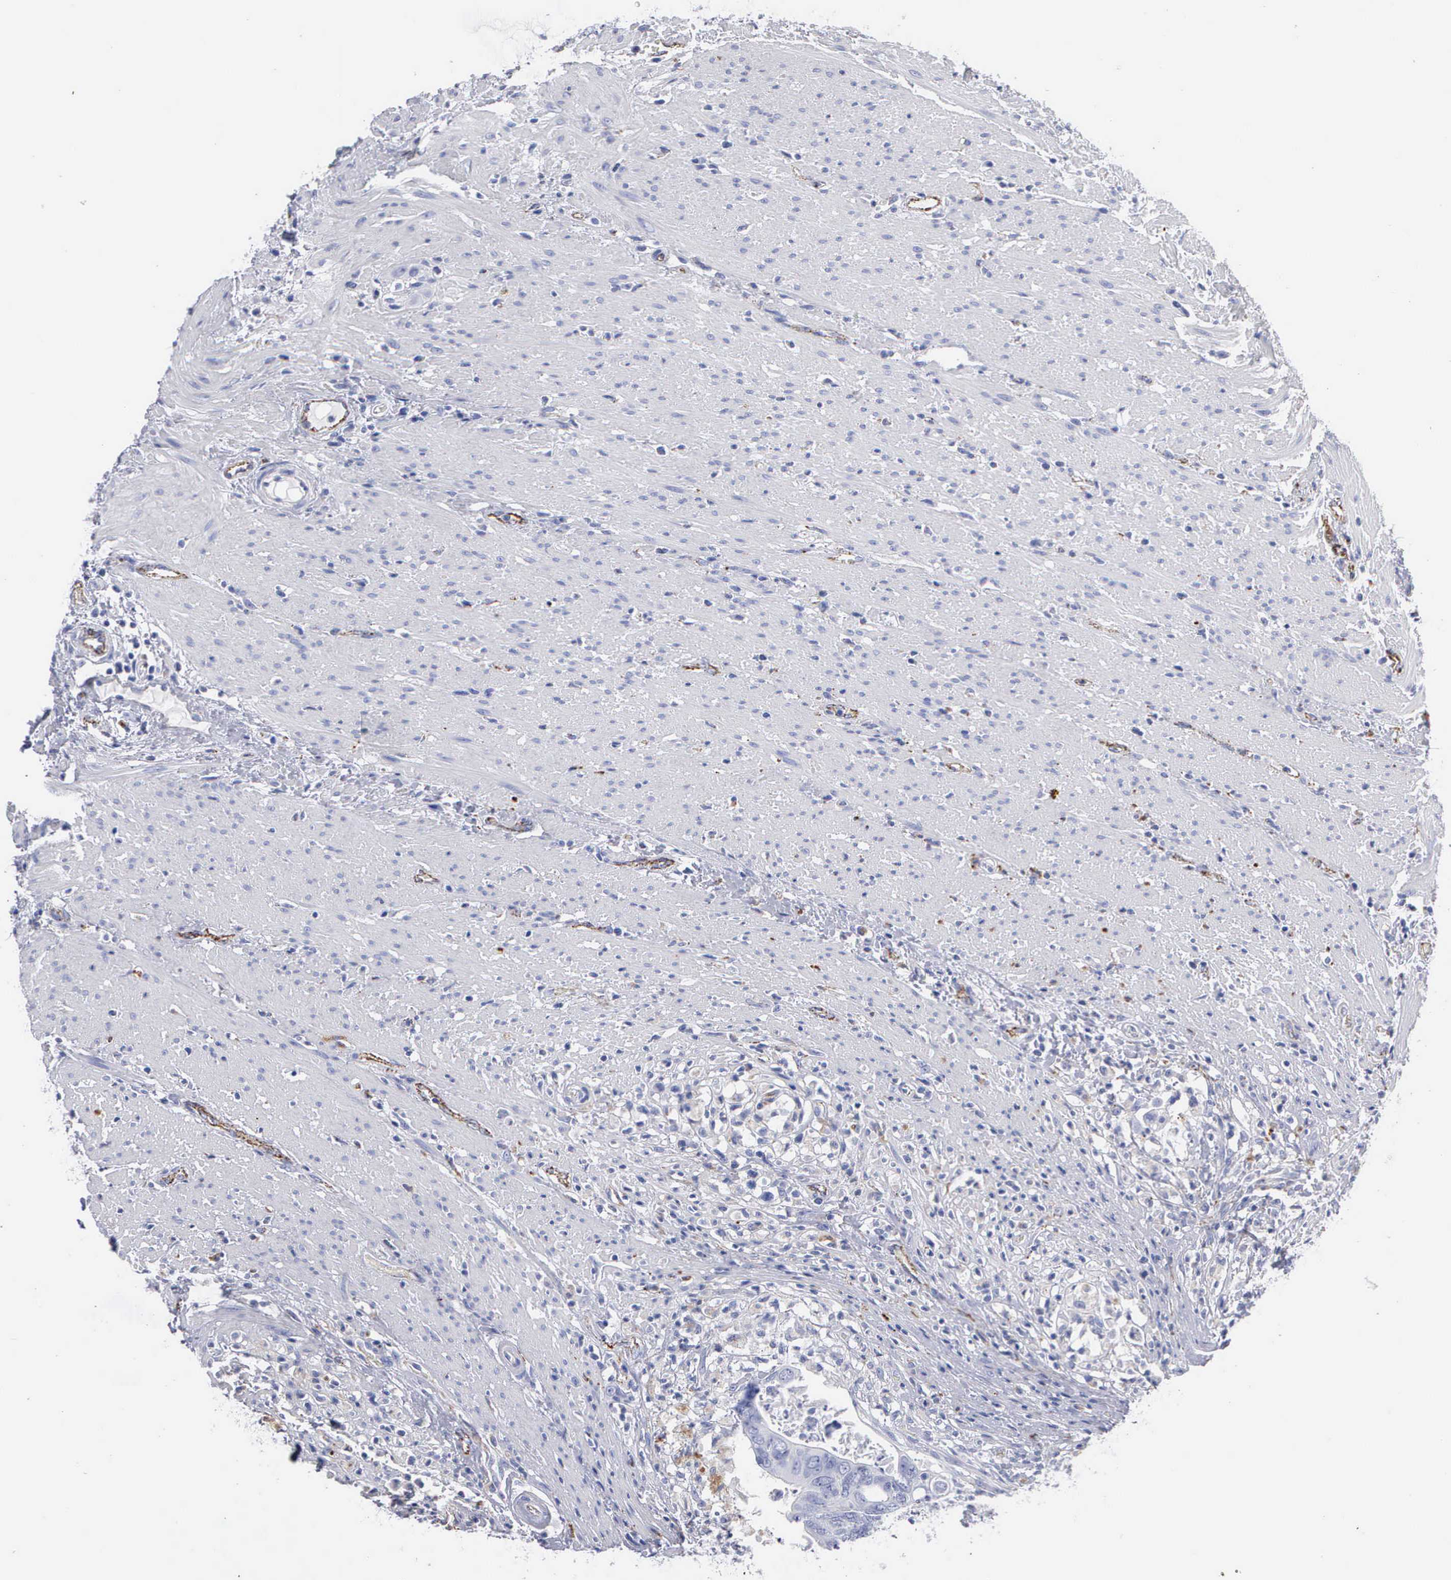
{"staining": {"intensity": "negative", "quantity": "none", "location": "none"}, "tissue": "colorectal cancer", "cell_type": "Tumor cells", "image_type": "cancer", "snomed": [{"axis": "morphology", "description": "Adenocarcinoma, NOS"}, {"axis": "topography", "description": "Rectum"}], "caption": "Colorectal cancer (adenocarcinoma) was stained to show a protein in brown. There is no significant positivity in tumor cells. The staining was performed using DAB to visualize the protein expression in brown, while the nuclei were stained in blue with hematoxylin (Magnification: 20x).", "gene": "CTSL", "patient": {"sex": "male", "age": 53}}